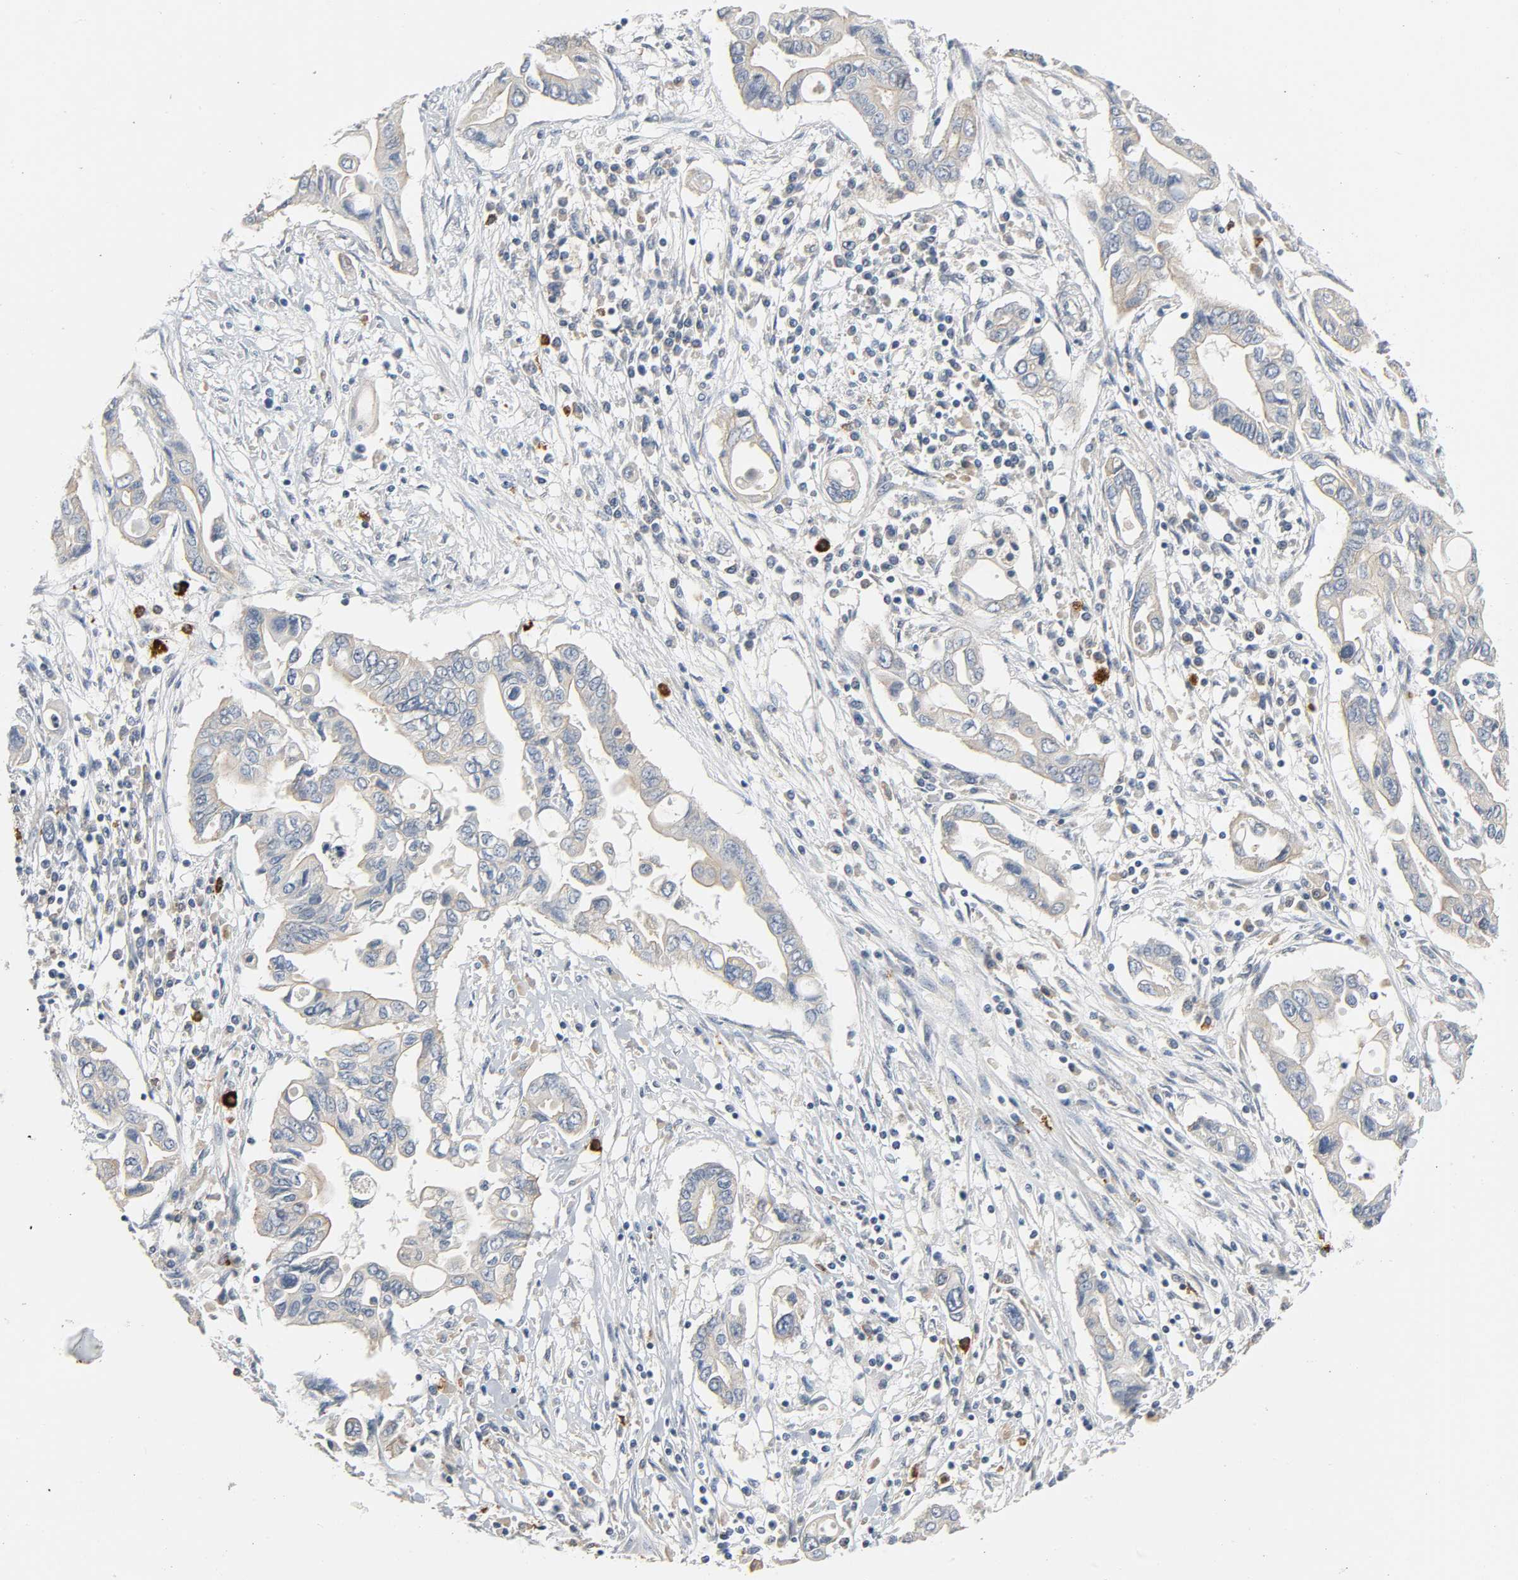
{"staining": {"intensity": "weak", "quantity": ">75%", "location": "cytoplasmic/membranous"}, "tissue": "pancreatic cancer", "cell_type": "Tumor cells", "image_type": "cancer", "snomed": [{"axis": "morphology", "description": "Adenocarcinoma, NOS"}, {"axis": "topography", "description": "Pancreas"}], "caption": "The histopathology image demonstrates immunohistochemical staining of pancreatic cancer (adenocarcinoma). There is weak cytoplasmic/membranous expression is appreciated in approximately >75% of tumor cells.", "gene": "LIMCH1", "patient": {"sex": "female", "age": 57}}